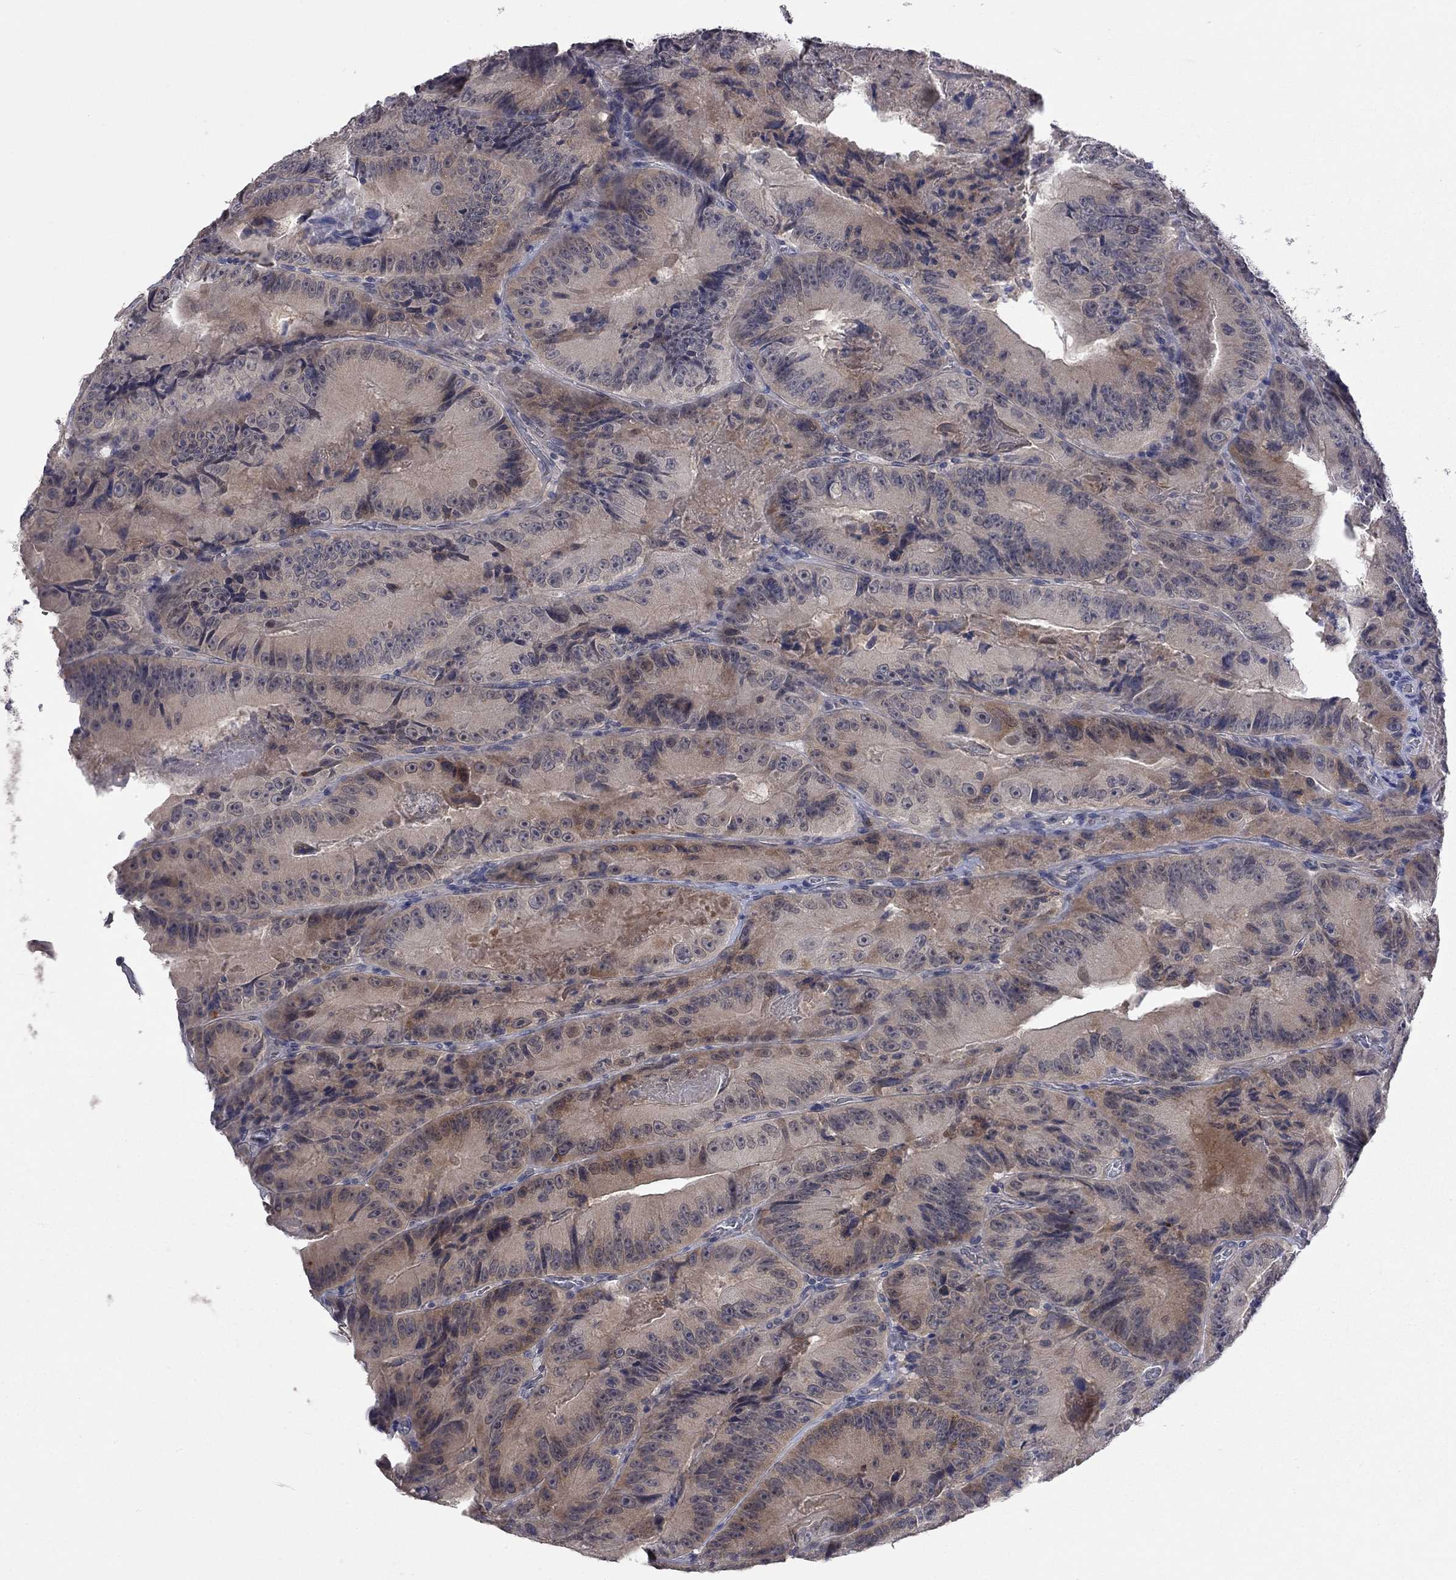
{"staining": {"intensity": "weak", "quantity": "25%-75%", "location": "cytoplasmic/membranous"}, "tissue": "colorectal cancer", "cell_type": "Tumor cells", "image_type": "cancer", "snomed": [{"axis": "morphology", "description": "Adenocarcinoma, NOS"}, {"axis": "topography", "description": "Colon"}], "caption": "Tumor cells reveal weak cytoplasmic/membranous positivity in about 25%-75% of cells in adenocarcinoma (colorectal).", "gene": "FABP12", "patient": {"sex": "female", "age": 86}}